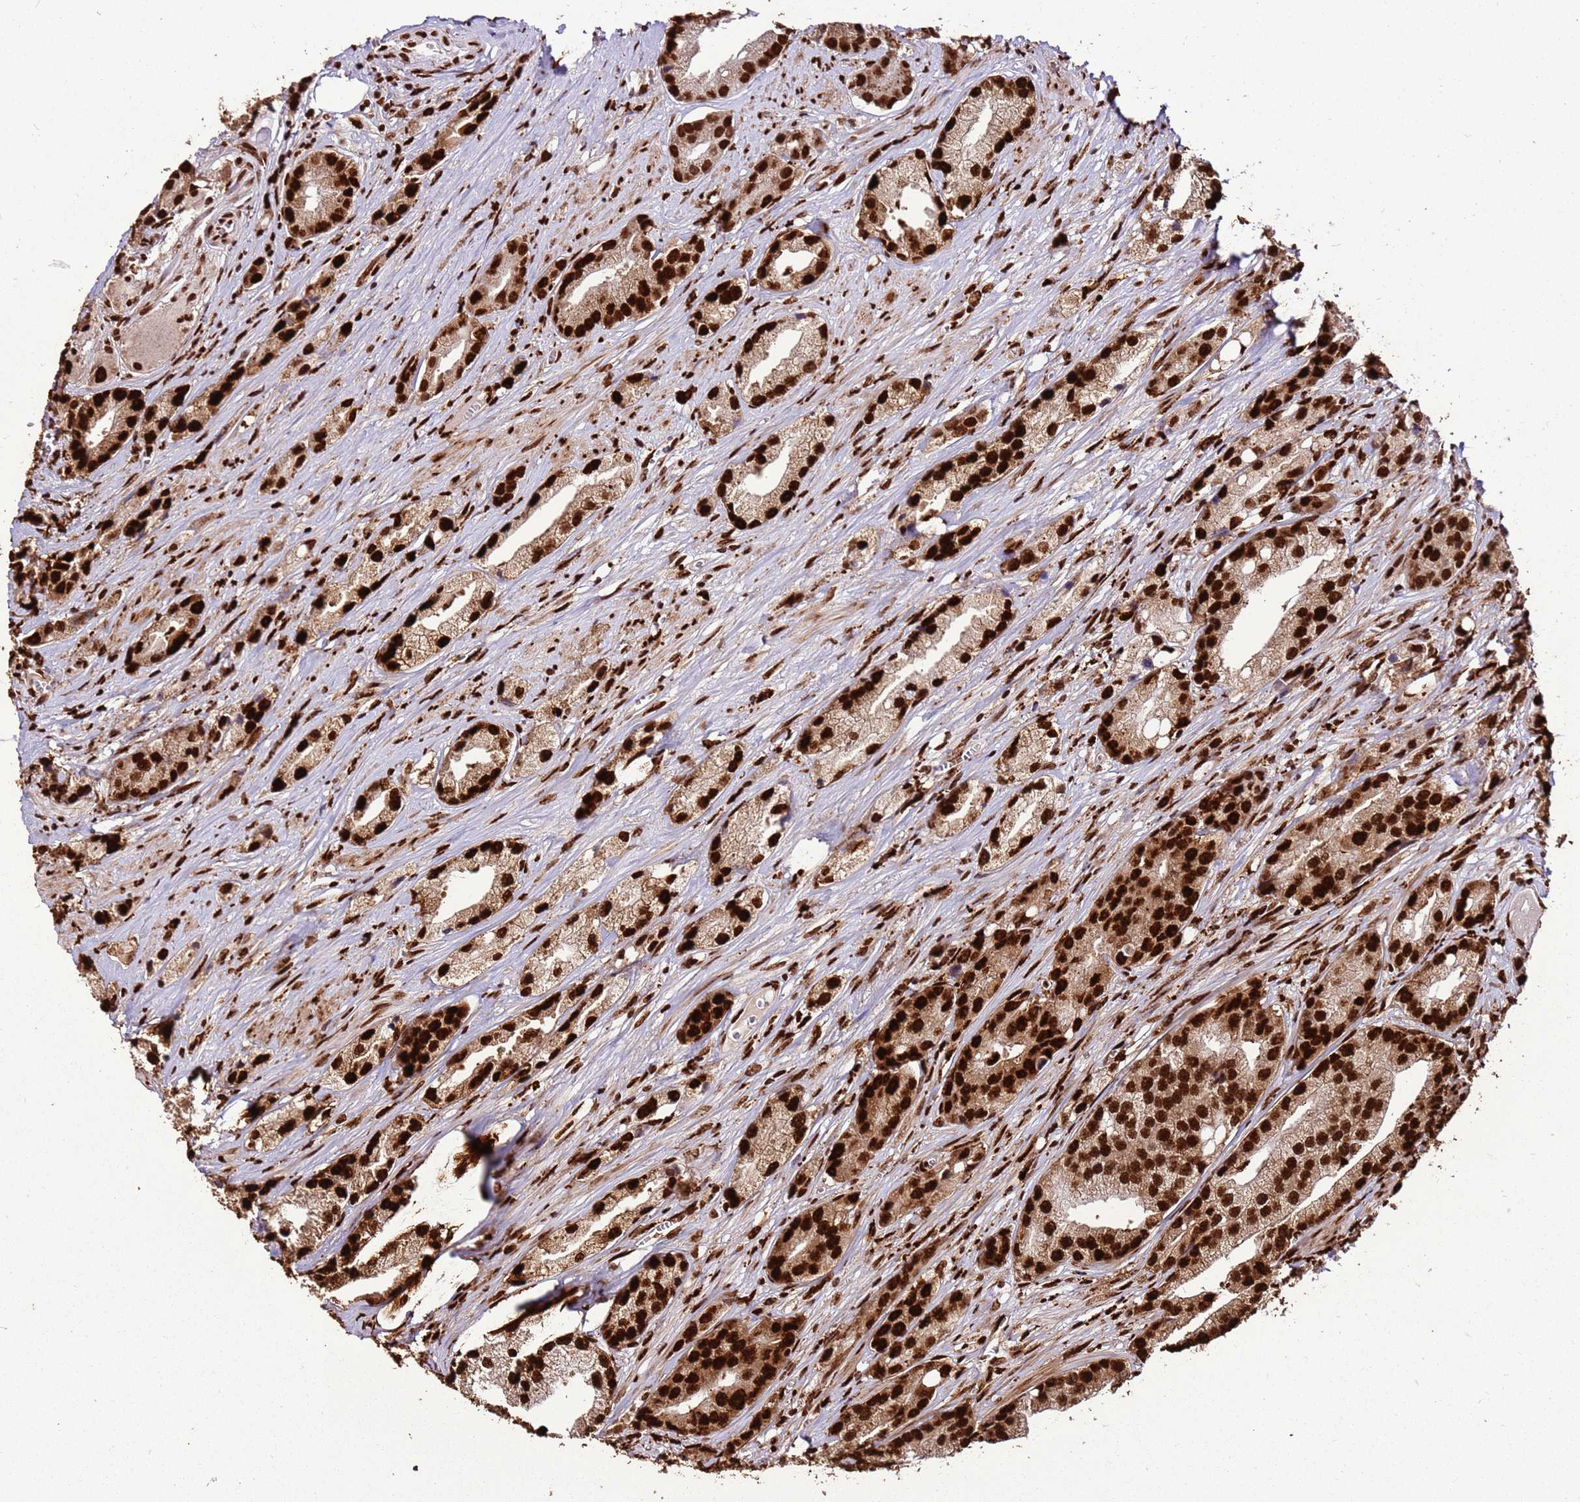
{"staining": {"intensity": "strong", "quantity": ">75%", "location": "nuclear"}, "tissue": "prostate cancer", "cell_type": "Tumor cells", "image_type": "cancer", "snomed": [{"axis": "morphology", "description": "Adenocarcinoma, High grade"}, {"axis": "topography", "description": "Prostate"}], "caption": "IHC micrograph of human prostate cancer (high-grade adenocarcinoma) stained for a protein (brown), which displays high levels of strong nuclear positivity in about >75% of tumor cells.", "gene": "HNRNPAB", "patient": {"sex": "male", "age": 74}}